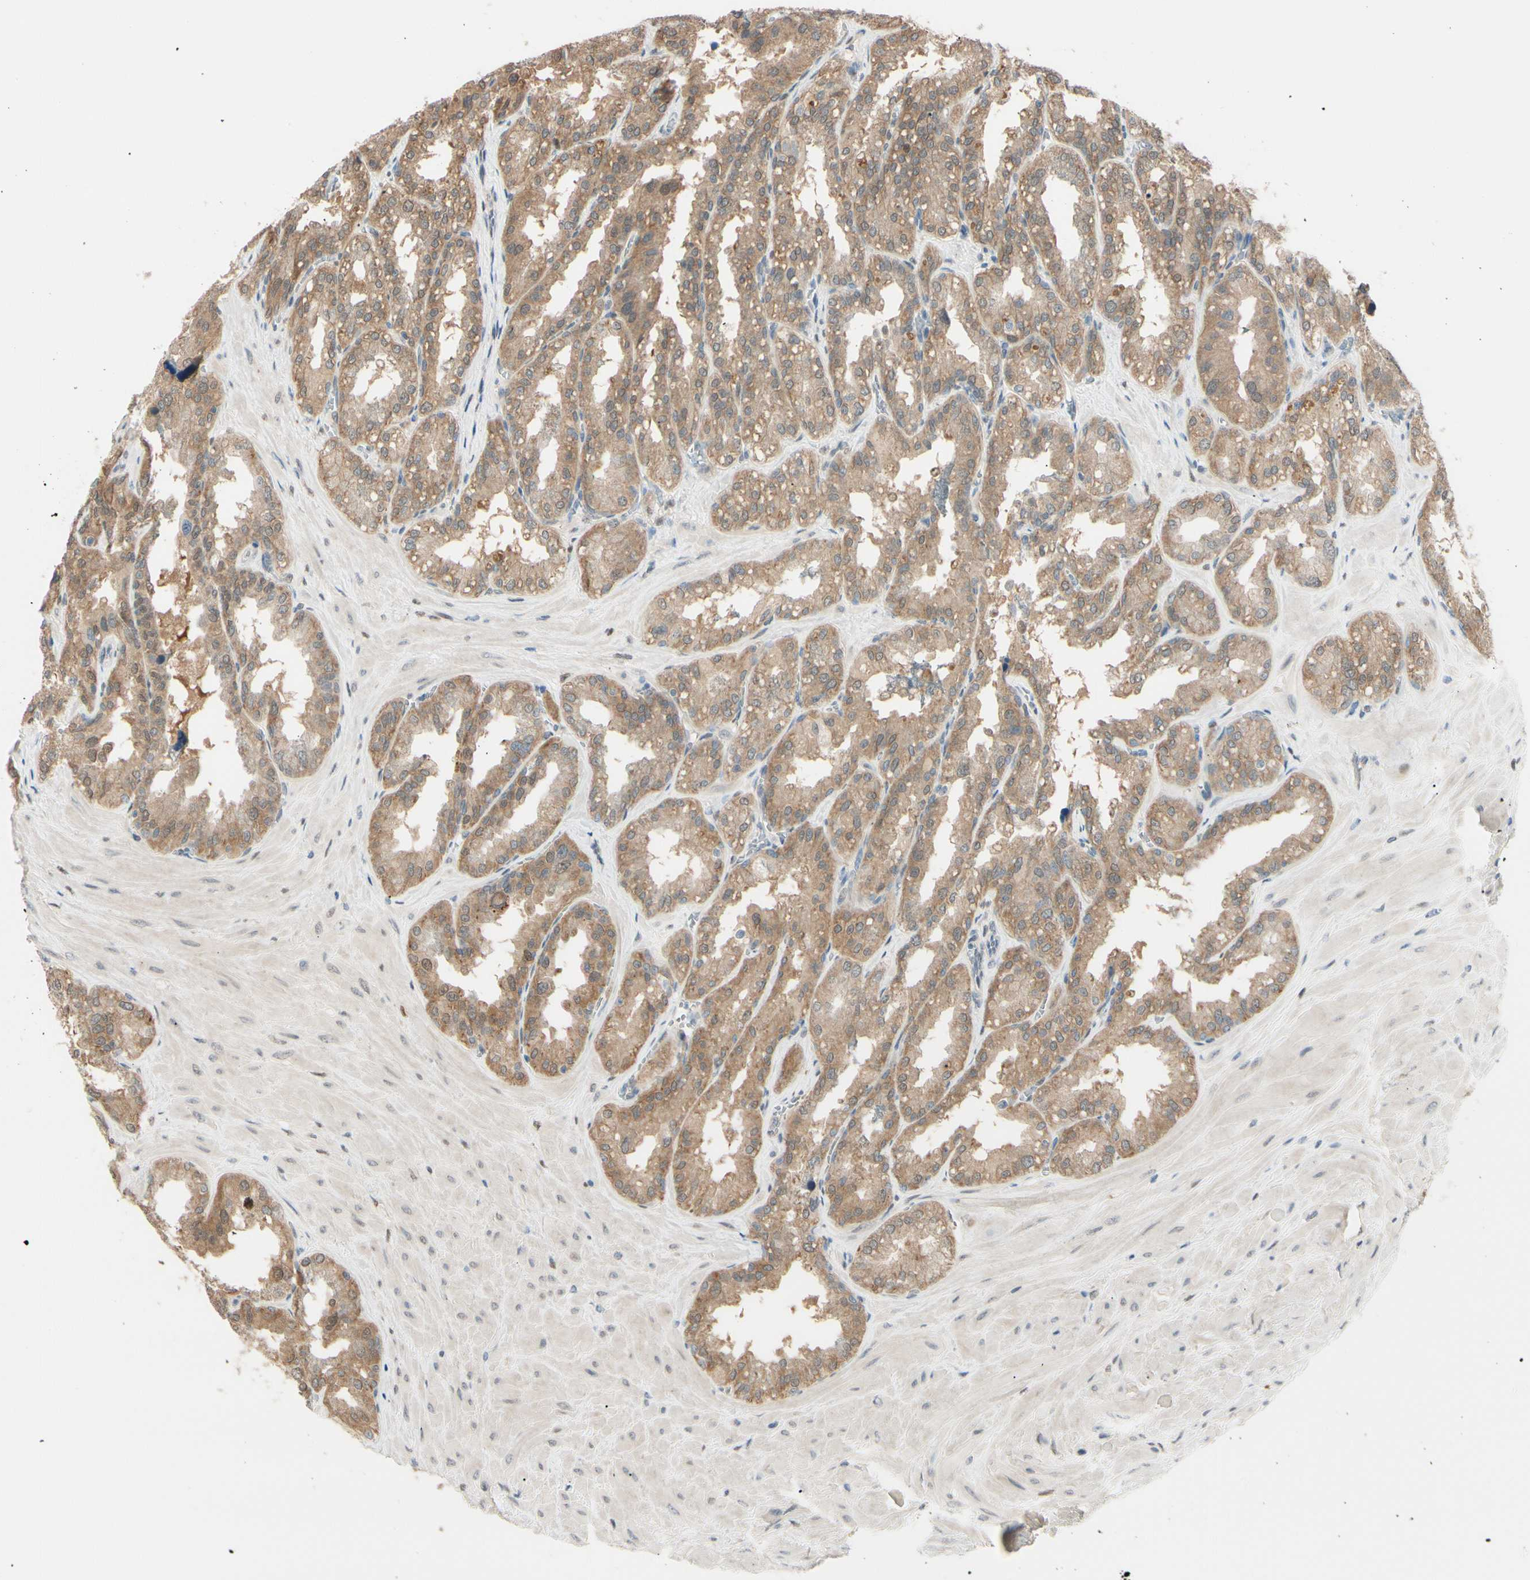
{"staining": {"intensity": "moderate", "quantity": ">75%", "location": "cytoplasmic/membranous,nuclear"}, "tissue": "seminal vesicle", "cell_type": "Glandular cells", "image_type": "normal", "snomed": [{"axis": "morphology", "description": "Normal tissue, NOS"}, {"axis": "topography", "description": "Prostate"}, {"axis": "topography", "description": "Seminal veicle"}], "caption": "Brown immunohistochemical staining in normal human seminal vesicle displays moderate cytoplasmic/membranous,nuclear positivity in approximately >75% of glandular cells. (brown staining indicates protein expression, while blue staining denotes nuclei).", "gene": "PTTG1", "patient": {"sex": "male", "age": 51}}